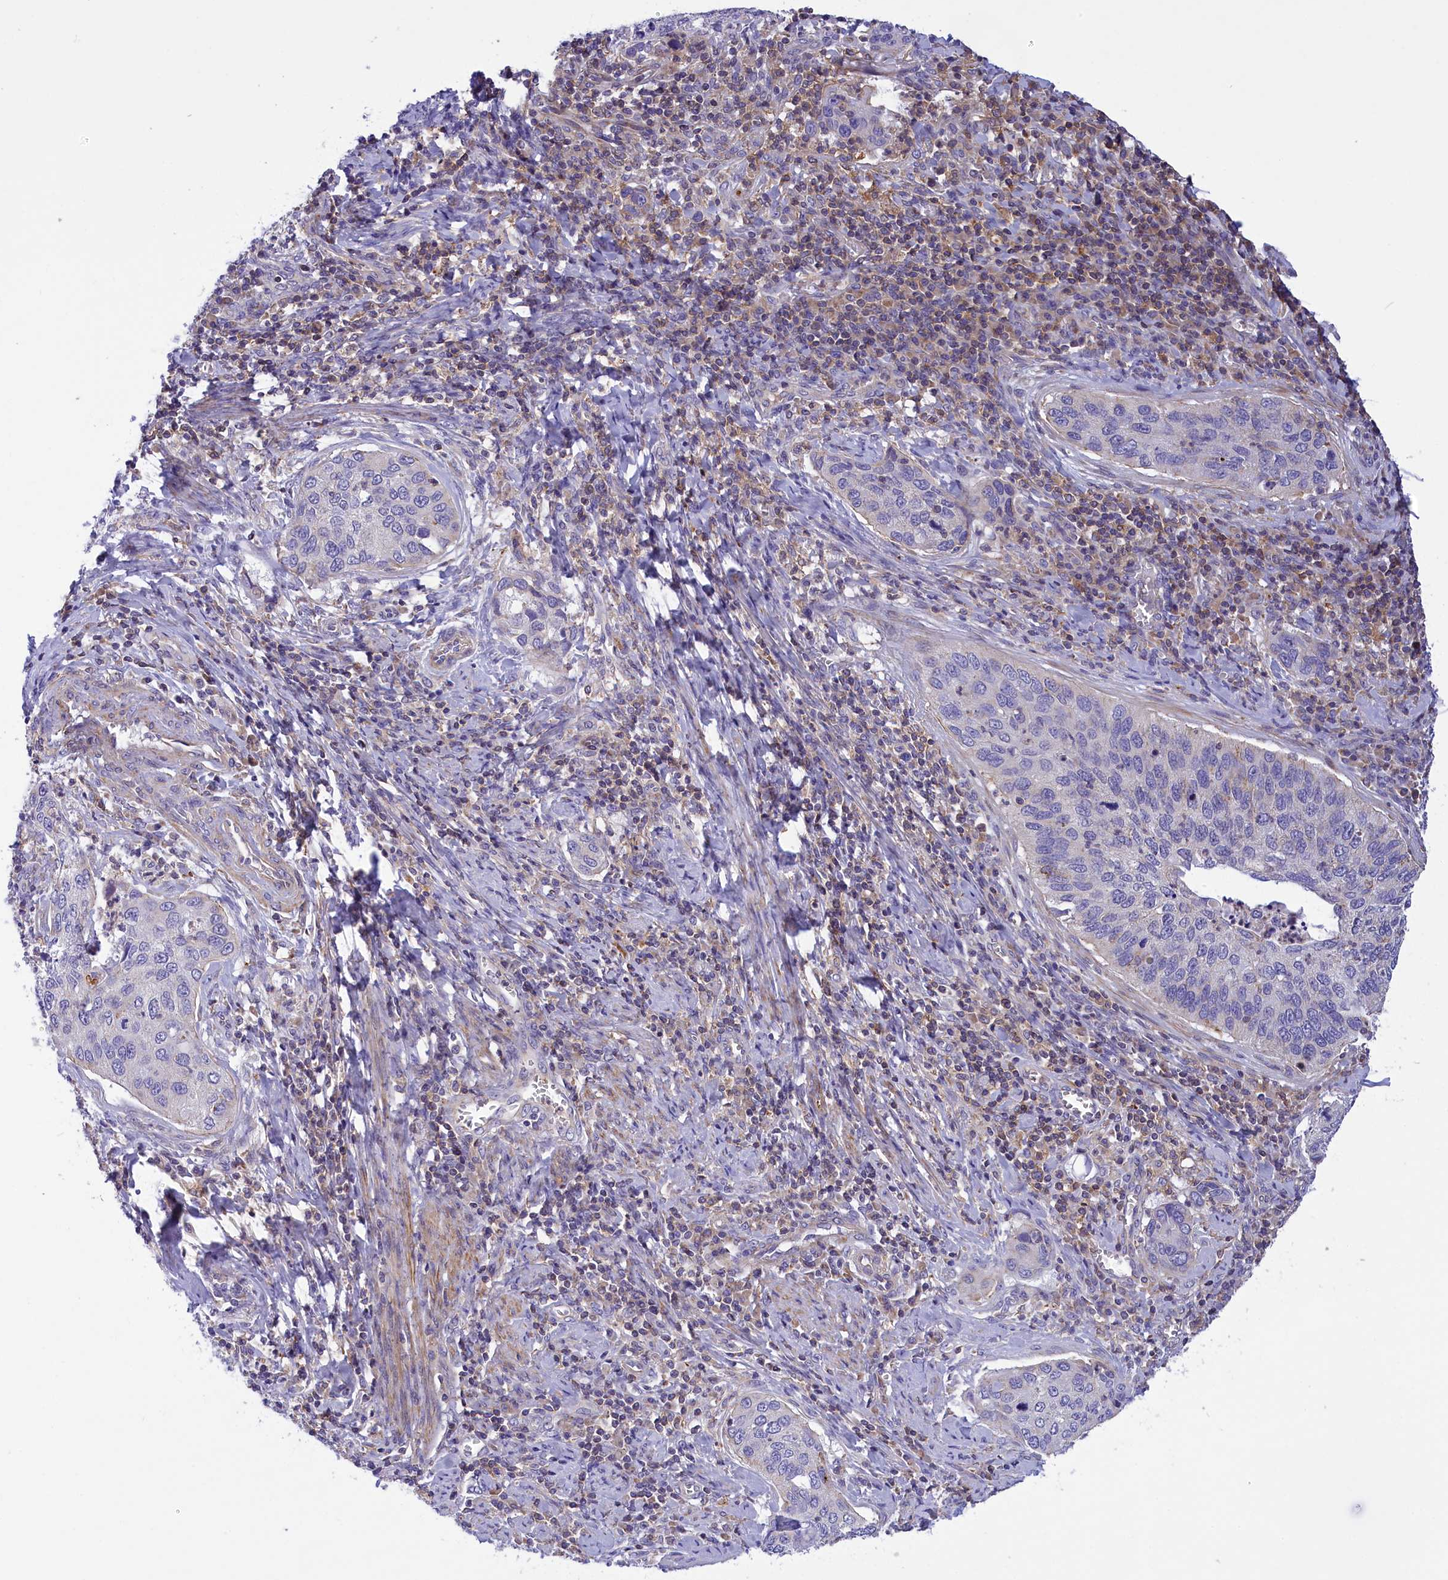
{"staining": {"intensity": "negative", "quantity": "none", "location": "none"}, "tissue": "cervical cancer", "cell_type": "Tumor cells", "image_type": "cancer", "snomed": [{"axis": "morphology", "description": "Squamous cell carcinoma, NOS"}, {"axis": "topography", "description": "Cervix"}], "caption": "A high-resolution image shows immunohistochemistry staining of squamous cell carcinoma (cervical), which displays no significant positivity in tumor cells.", "gene": "CORO7-PAM16", "patient": {"sex": "female", "age": 53}}